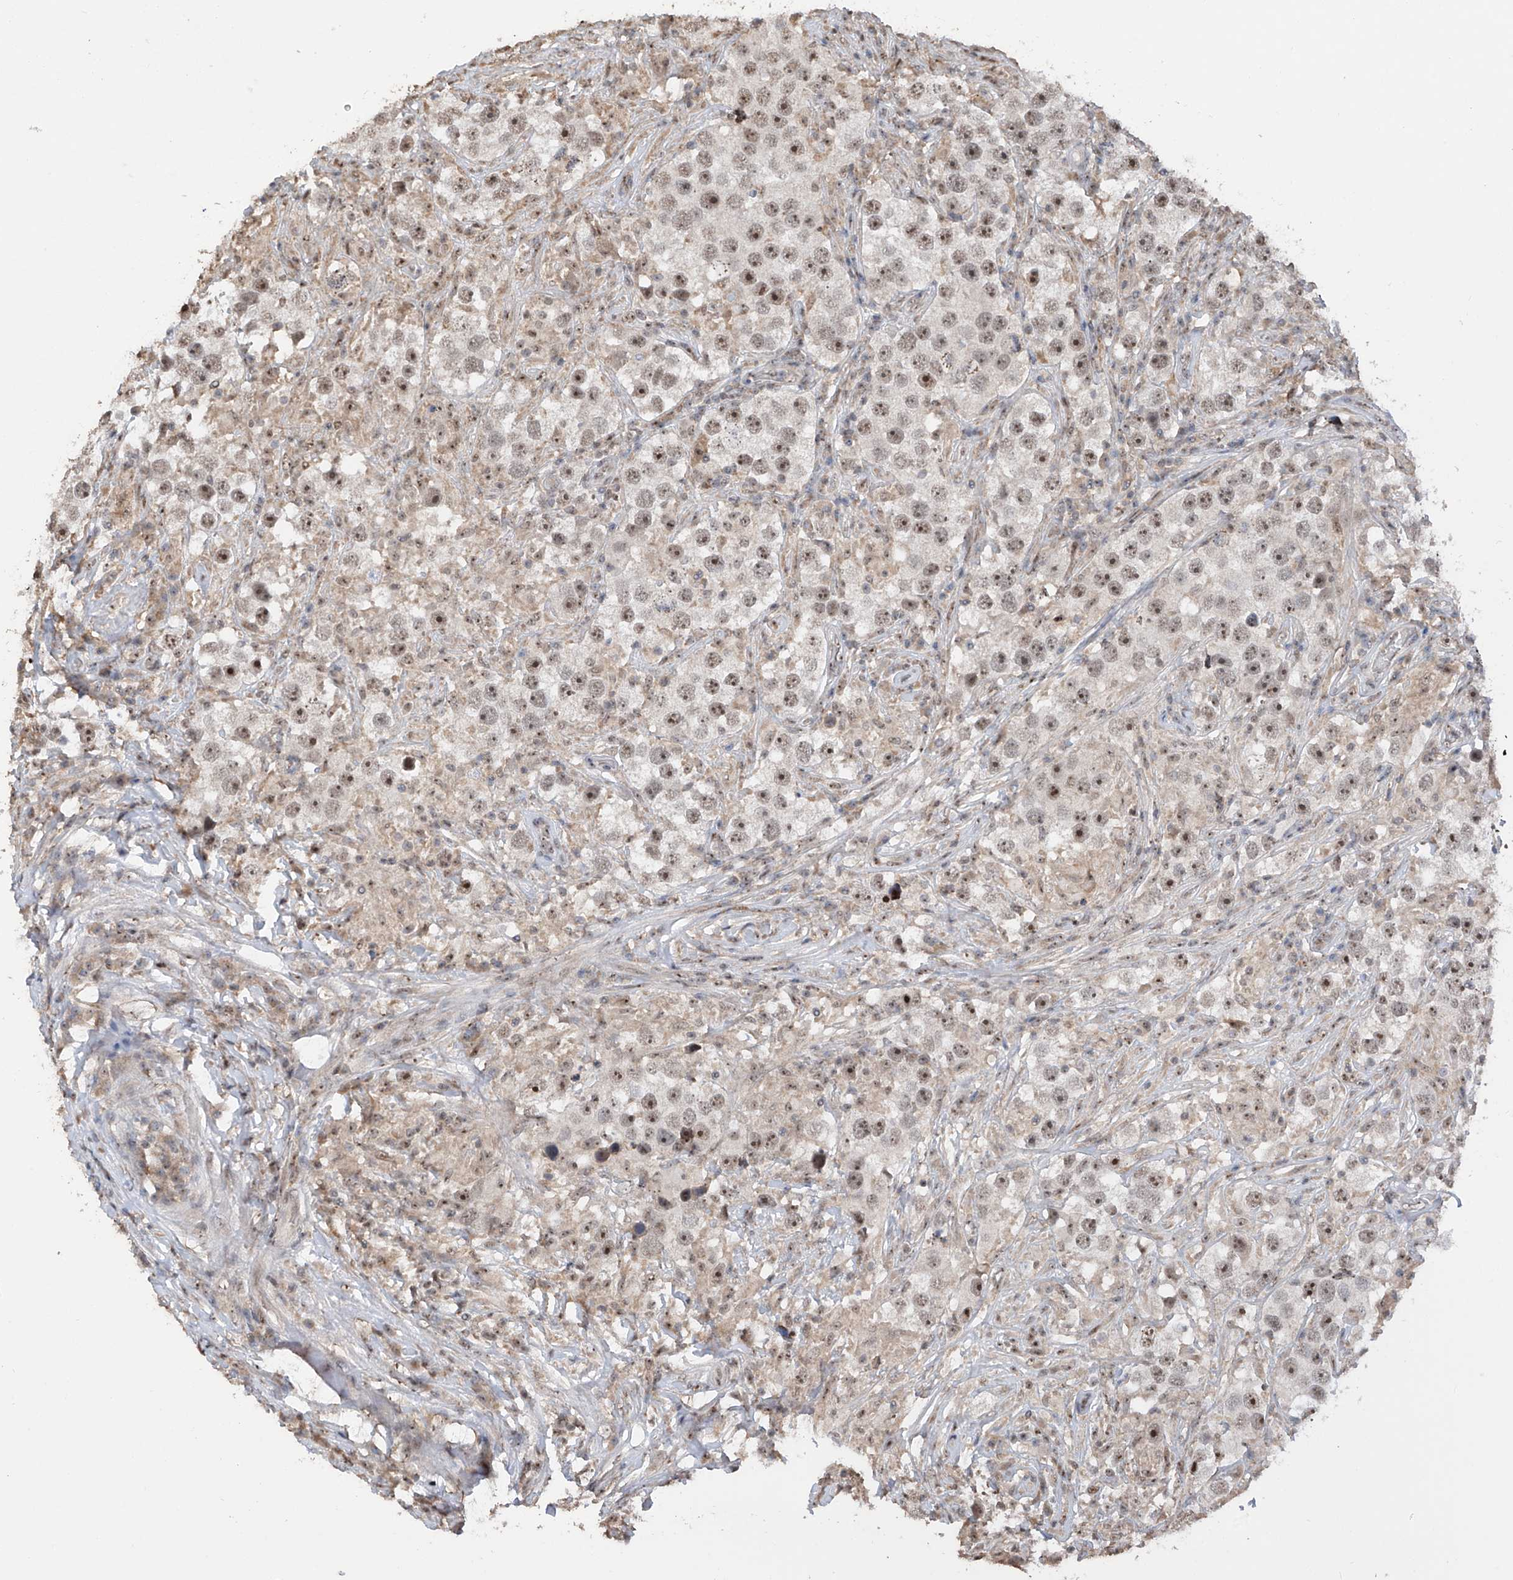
{"staining": {"intensity": "moderate", "quantity": ">75%", "location": "nuclear"}, "tissue": "testis cancer", "cell_type": "Tumor cells", "image_type": "cancer", "snomed": [{"axis": "morphology", "description": "Seminoma, NOS"}, {"axis": "topography", "description": "Testis"}], "caption": "Immunohistochemistry (IHC) micrograph of neoplastic tissue: human testis seminoma stained using immunohistochemistry (IHC) shows medium levels of moderate protein expression localized specifically in the nuclear of tumor cells, appearing as a nuclear brown color.", "gene": "C1orf131", "patient": {"sex": "male", "age": 49}}